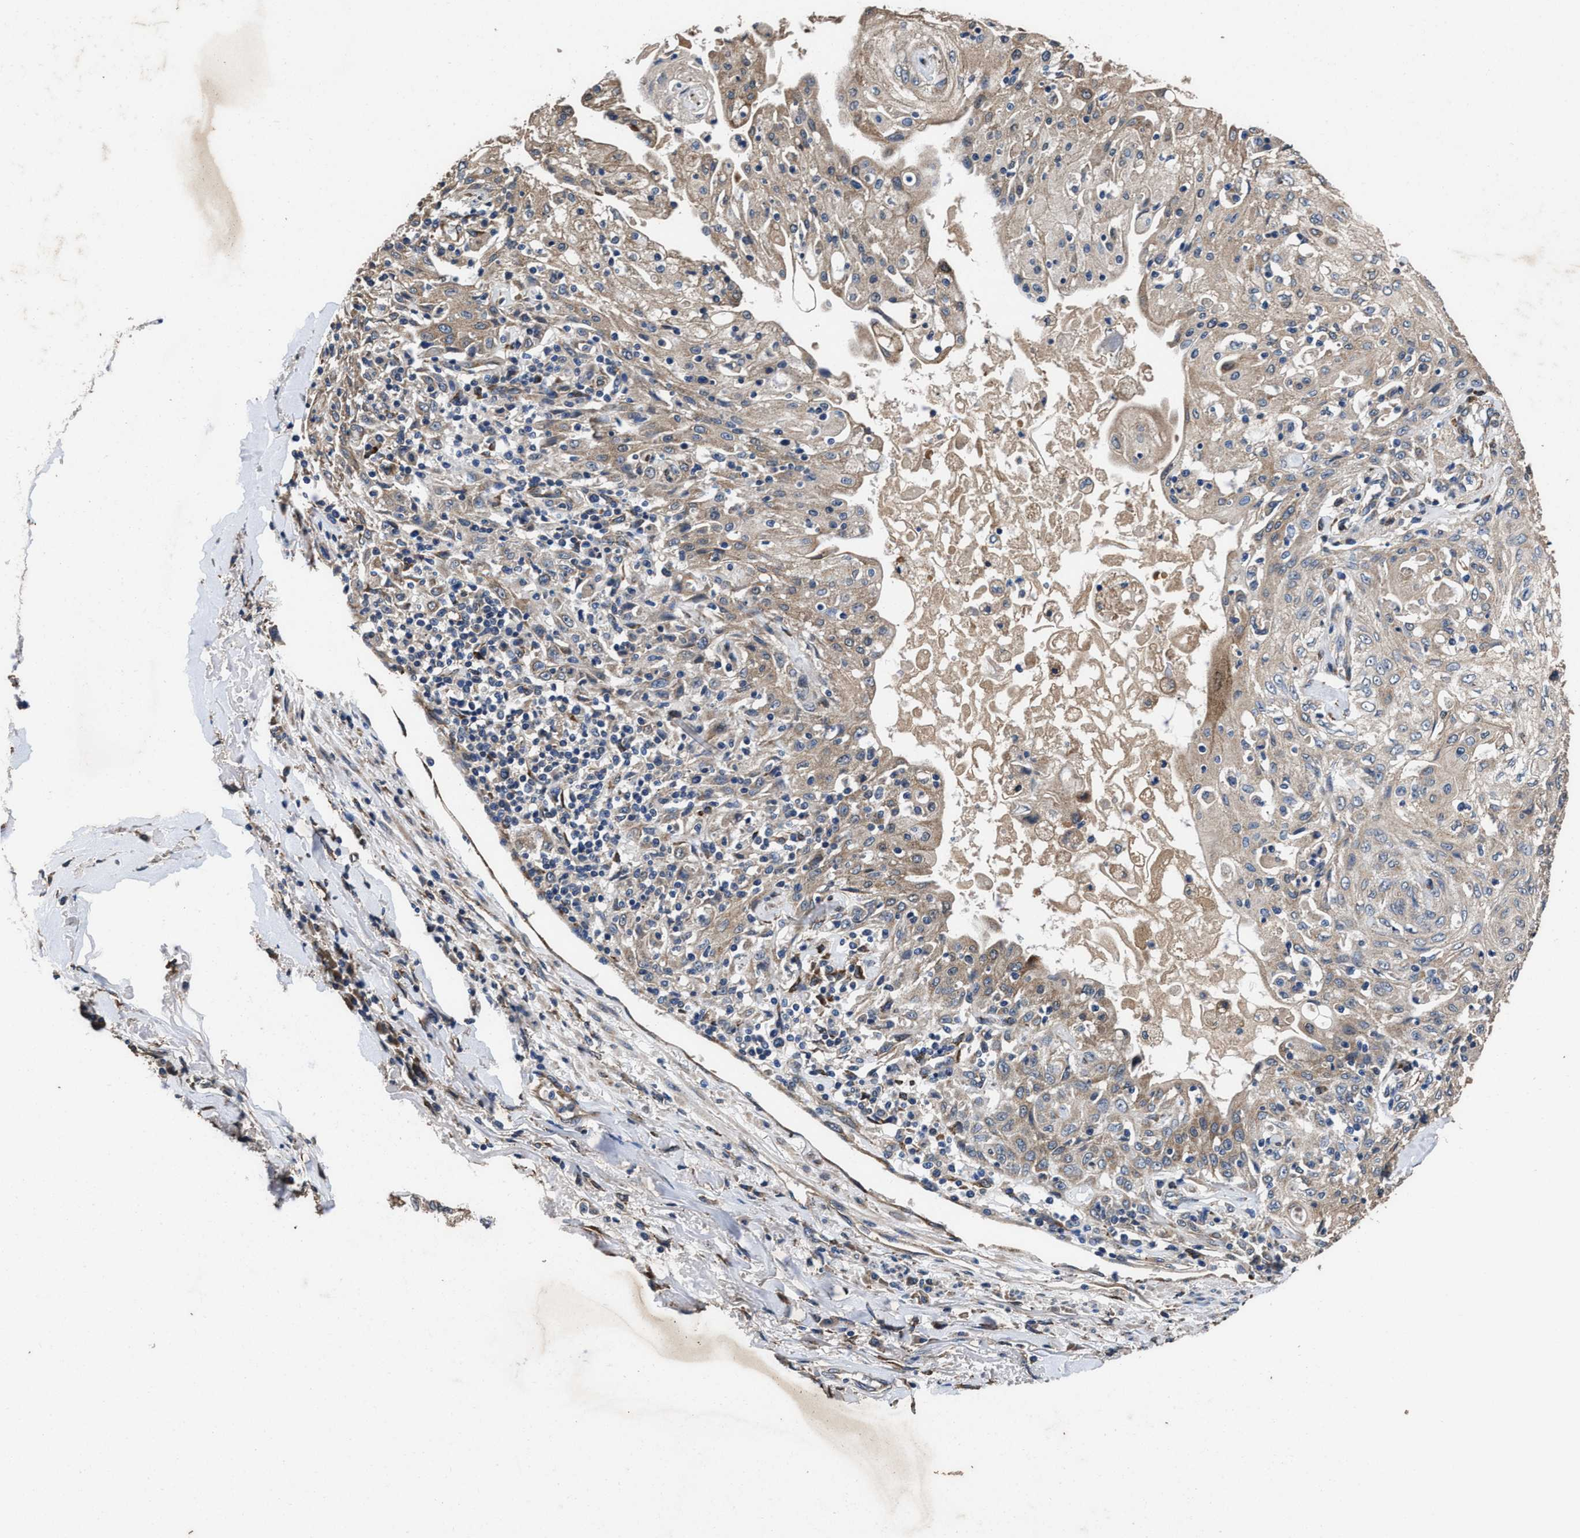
{"staining": {"intensity": "weak", "quantity": "<25%", "location": "cytoplasmic/membranous"}, "tissue": "skin cancer", "cell_type": "Tumor cells", "image_type": "cancer", "snomed": [{"axis": "morphology", "description": "Squamous cell carcinoma, NOS"}, {"axis": "morphology", "description": "Squamous cell carcinoma, metastatic, NOS"}, {"axis": "topography", "description": "Skin"}, {"axis": "topography", "description": "Lymph node"}], "caption": "This is an immunohistochemistry micrograph of human skin cancer (squamous cell carcinoma). There is no positivity in tumor cells.", "gene": "IDNK", "patient": {"sex": "male", "age": 75}}